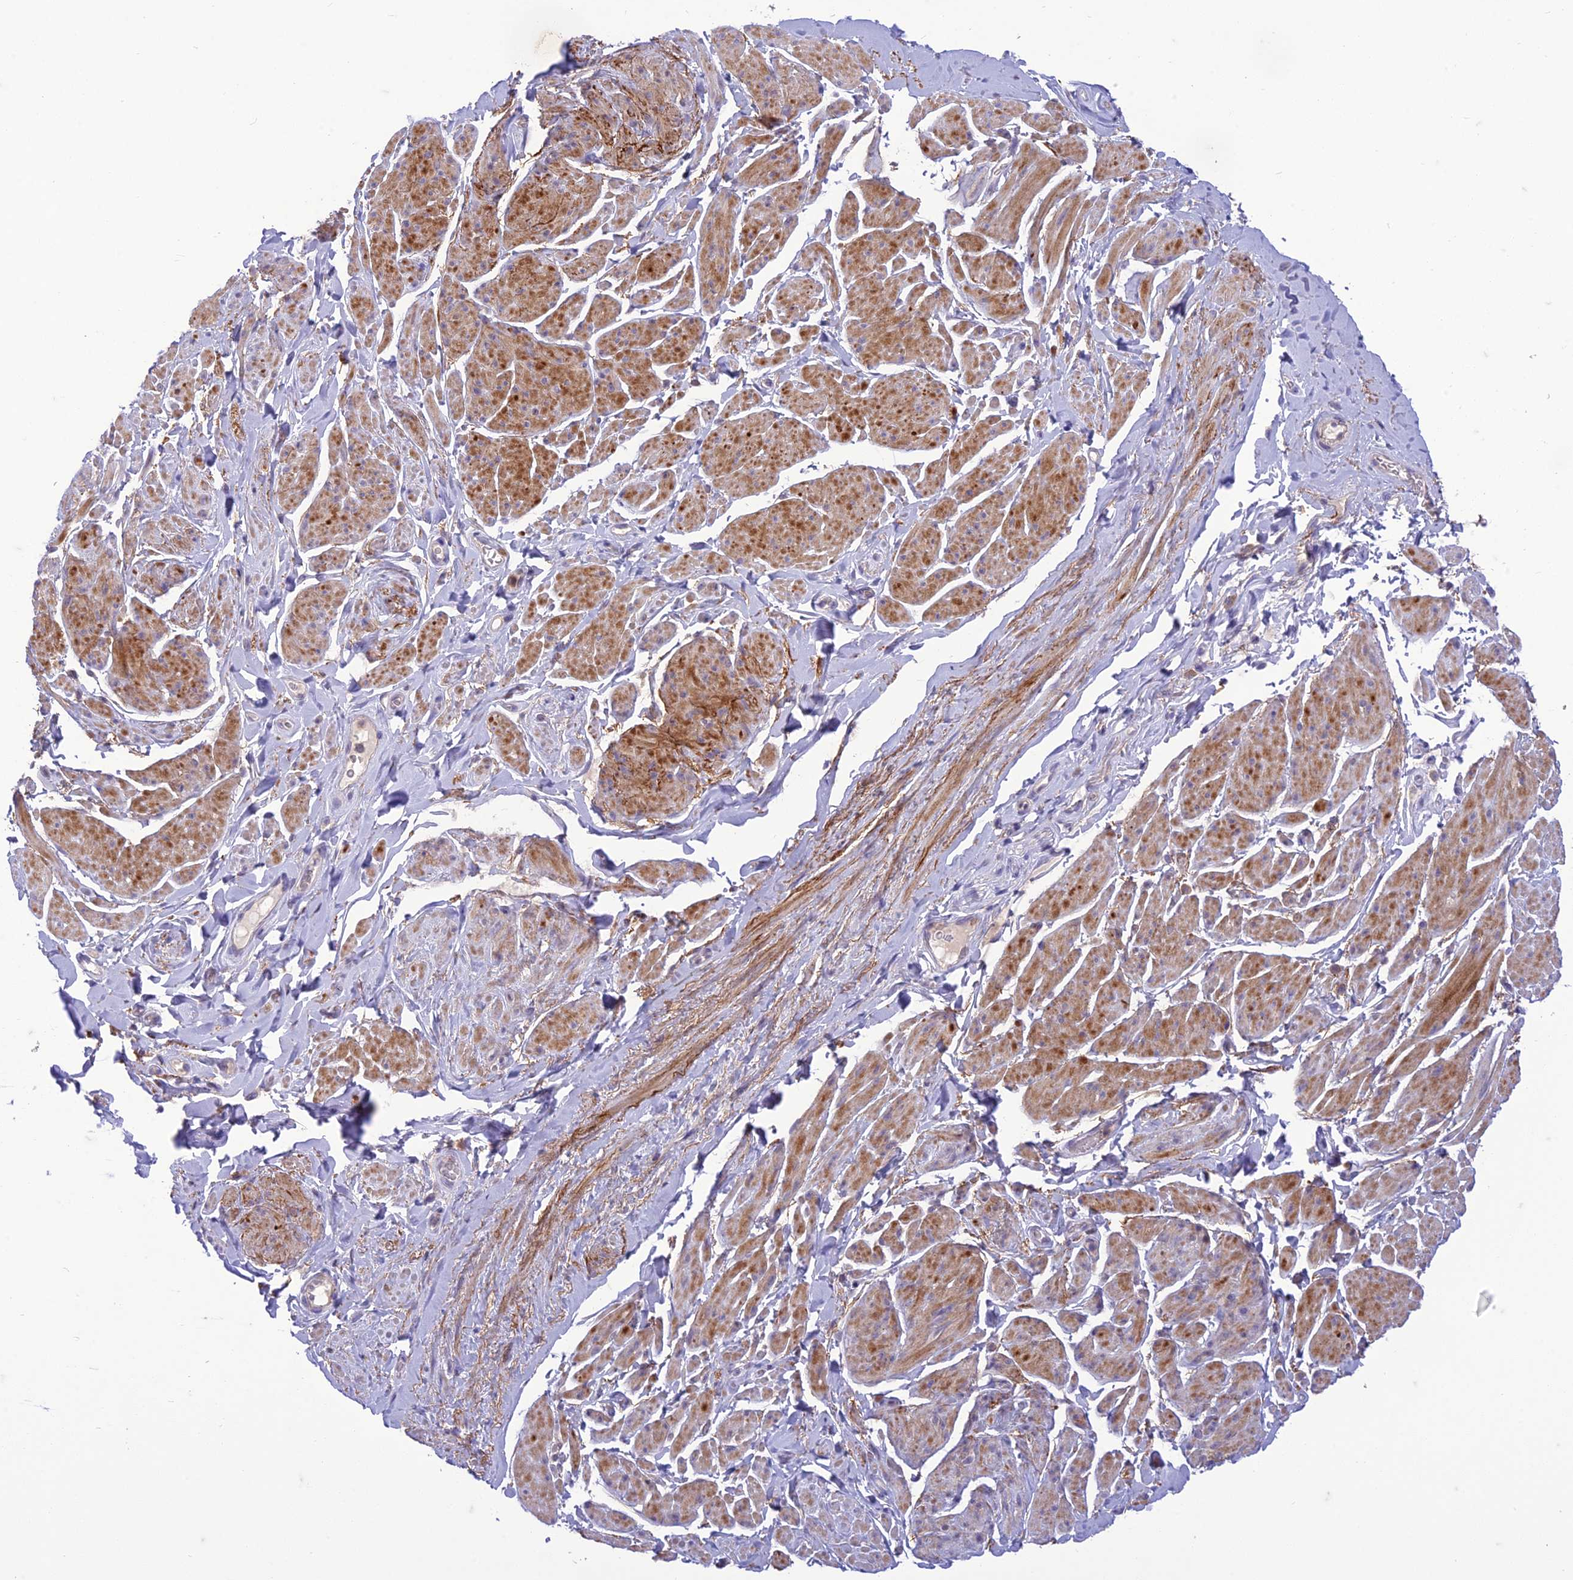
{"staining": {"intensity": "moderate", "quantity": "25%-75%", "location": "cytoplasmic/membranous"}, "tissue": "smooth muscle", "cell_type": "Smooth muscle cells", "image_type": "normal", "snomed": [{"axis": "morphology", "description": "Normal tissue, NOS"}, {"axis": "topography", "description": "Smooth muscle"}, {"axis": "topography", "description": "Peripheral nerve tissue"}], "caption": "This histopathology image exhibits immunohistochemistry (IHC) staining of normal smooth muscle, with medium moderate cytoplasmic/membranous expression in about 25%-75% of smooth muscle cells.", "gene": "ITGAE", "patient": {"sex": "male", "age": 69}}